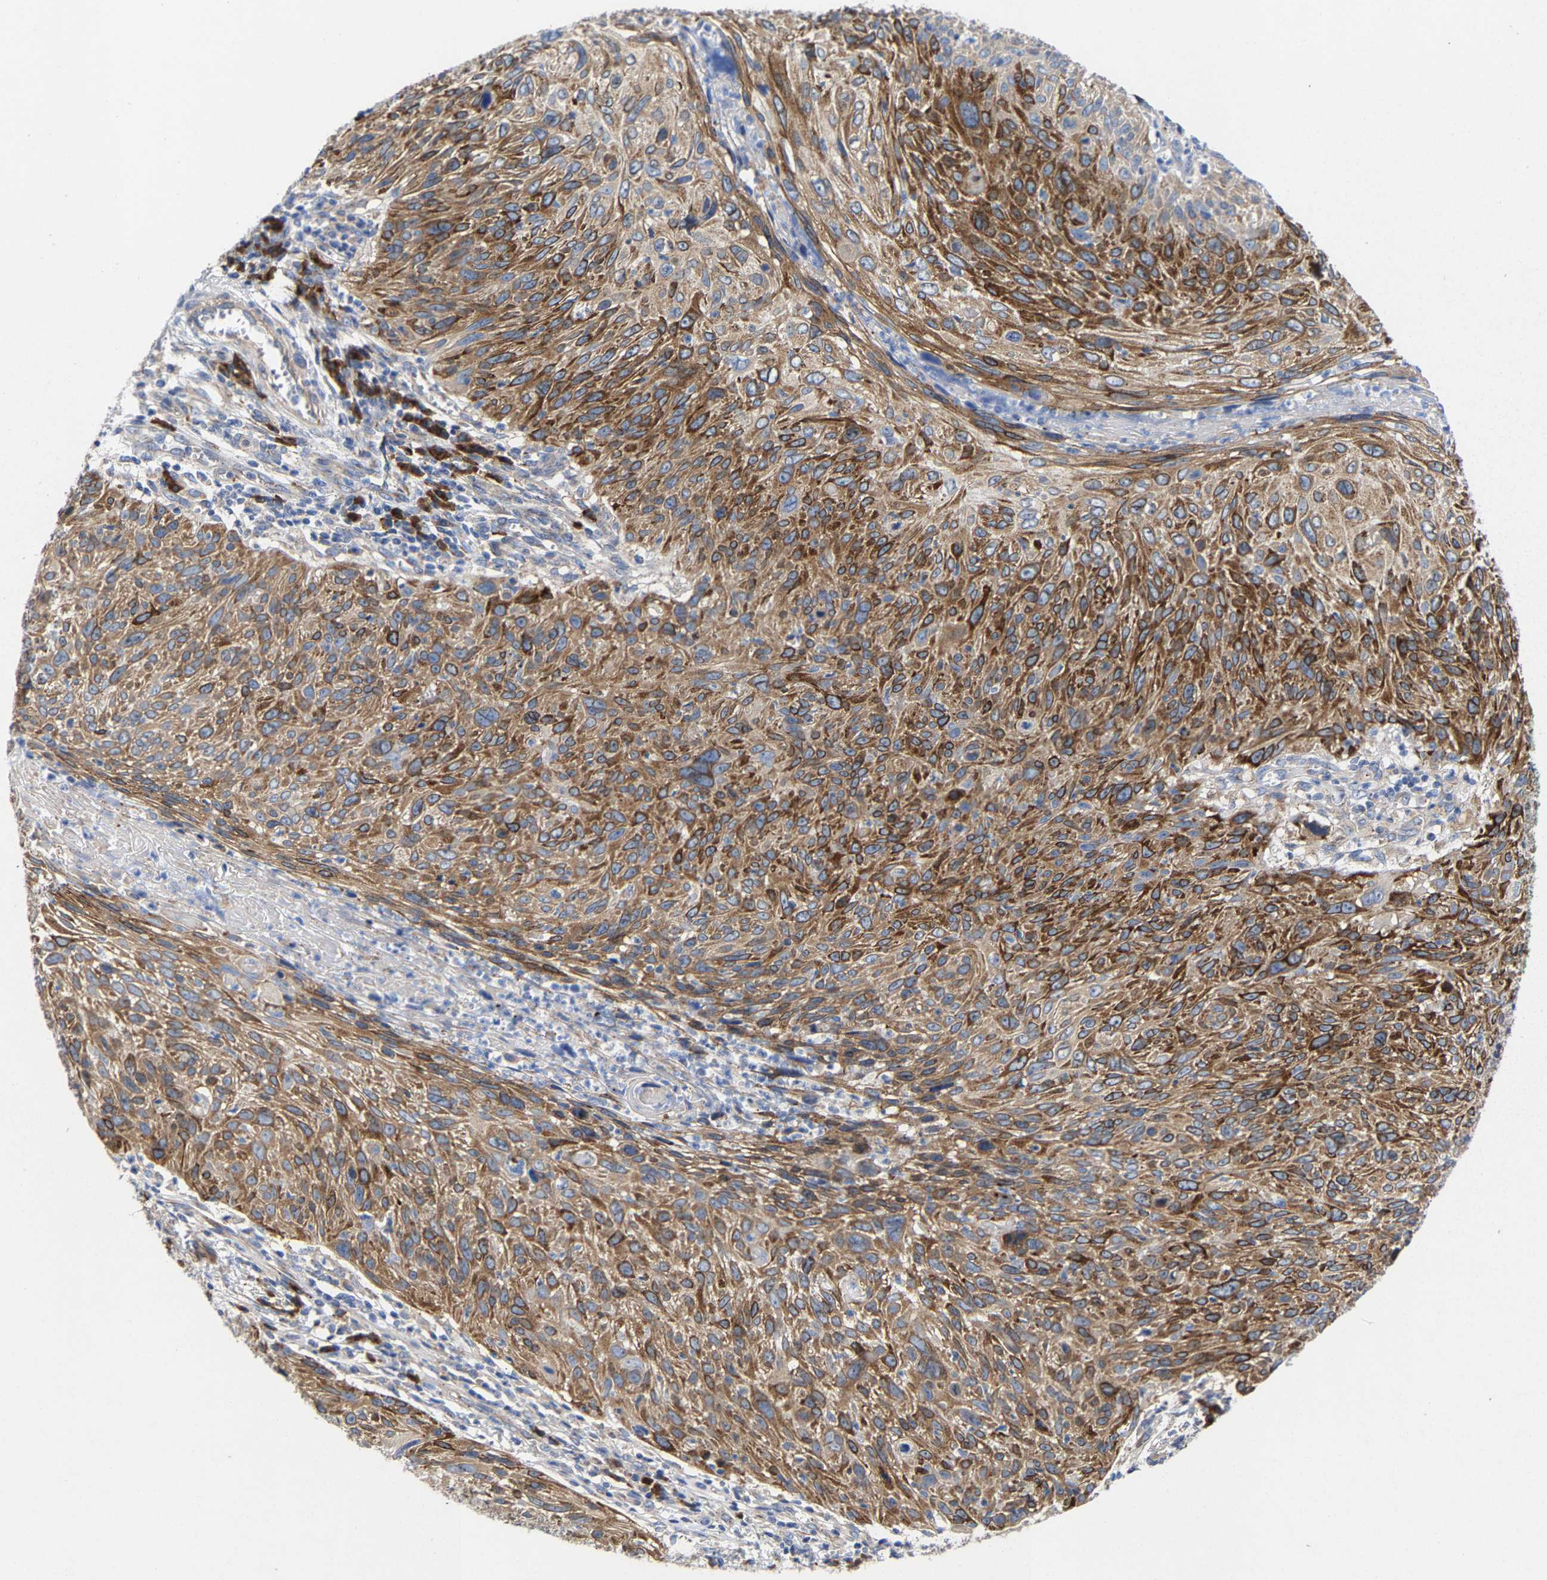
{"staining": {"intensity": "strong", "quantity": ">75%", "location": "cytoplasmic/membranous"}, "tissue": "cervical cancer", "cell_type": "Tumor cells", "image_type": "cancer", "snomed": [{"axis": "morphology", "description": "Squamous cell carcinoma, NOS"}, {"axis": "topography", "description": "Cervix"}], "caption": "Tumor cells reveal strong cytoplasmic/membranous positivity in about >75% of cells in cervical cancer (squamous cell carcinoma).", "gene": "PPP1R15A", "patient": {"sex": "female", "age": 51}}